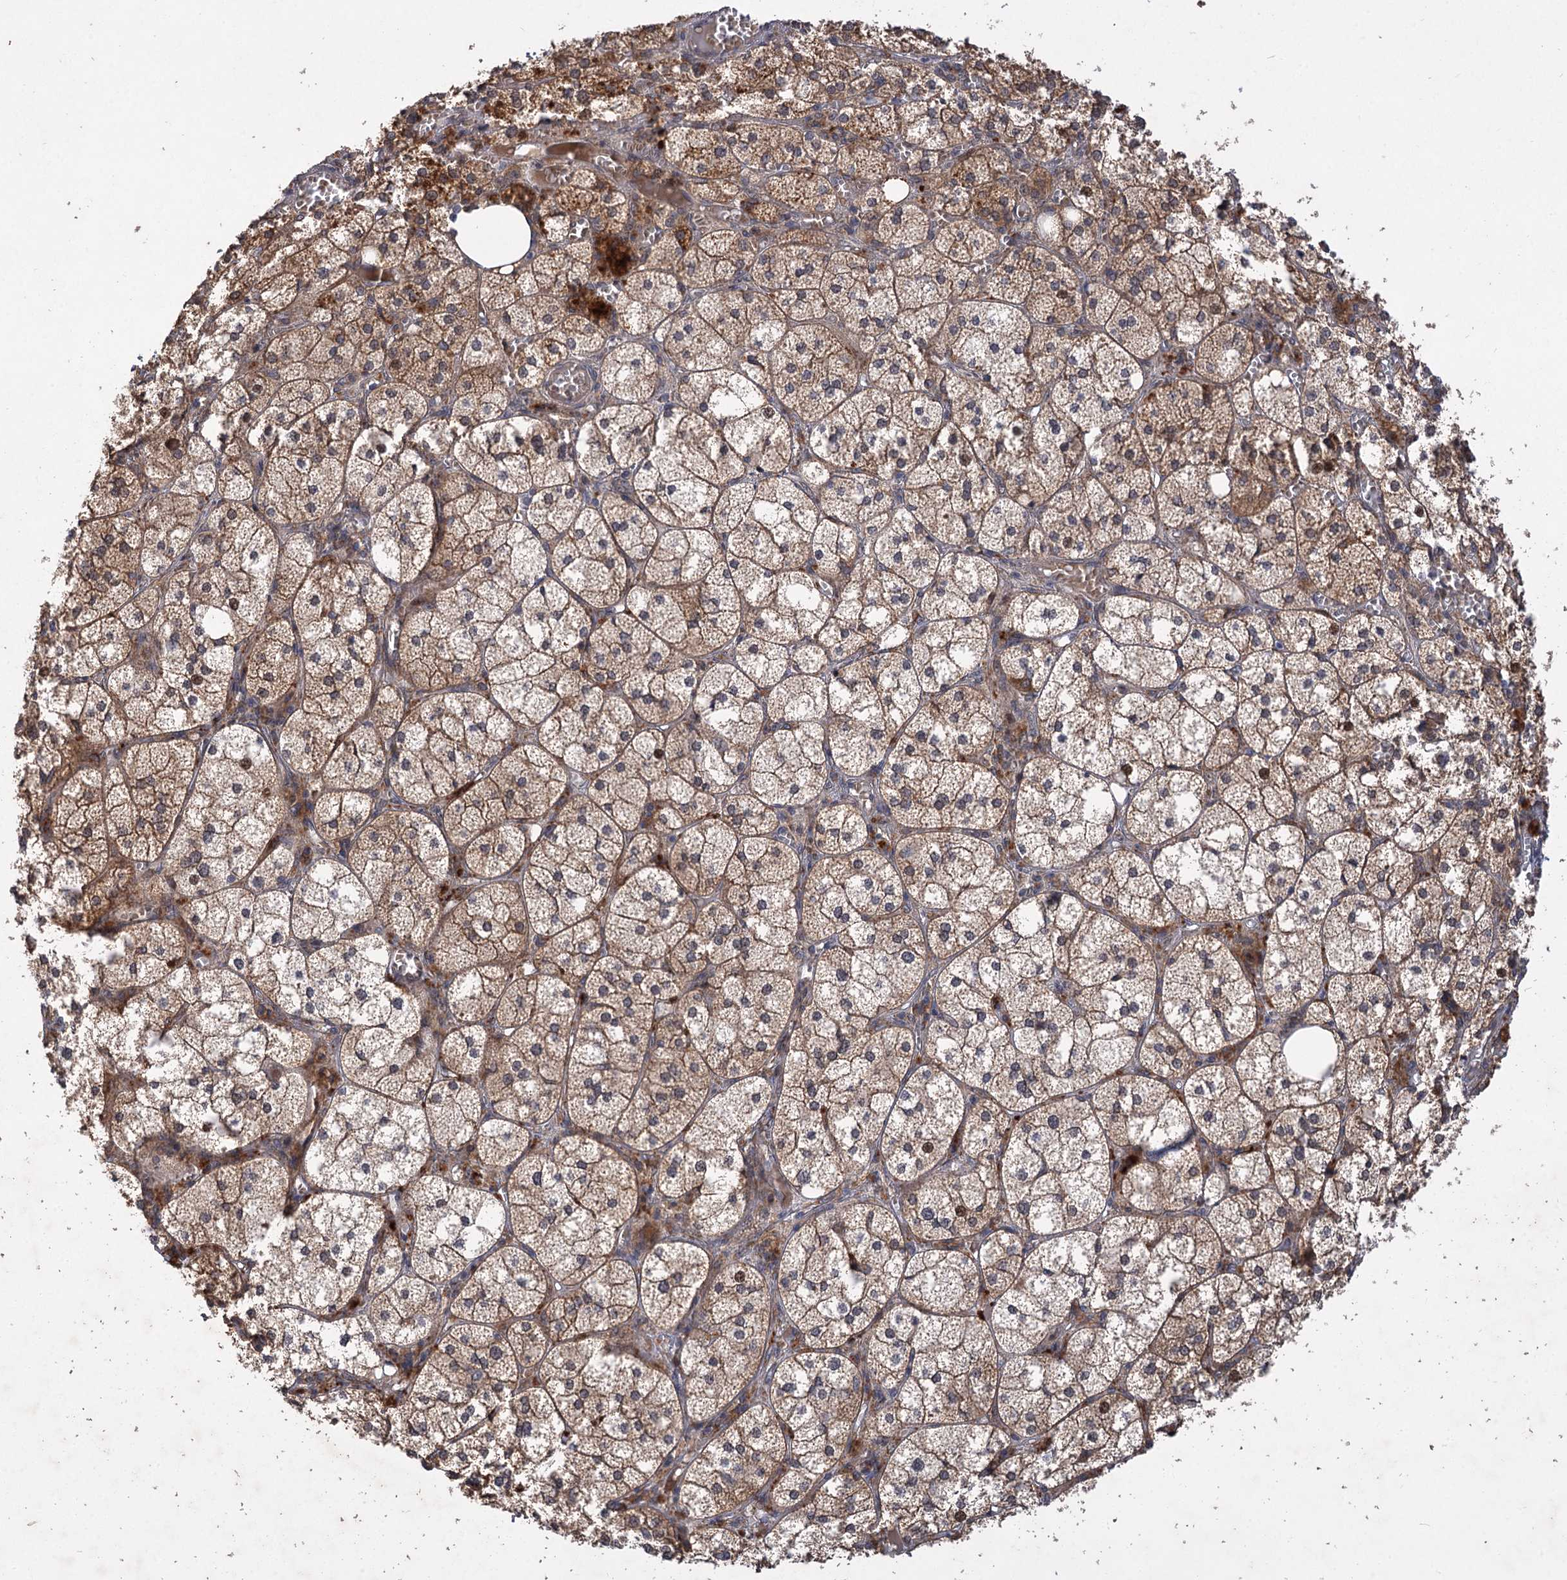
{"staining": {"intensity": "moderate", "quantity": ">75%", "location": "cytoplasmic/membranous,nuclear"}, "tissue": "adrenal gland", "cell_type": "Glandular cells", "image_type": "normal", "snomed": [{"axis": "morphology", "description": "Normal tissue, NOS"}, {"axis": "topography", "description": "Adrenal gland"}], "caption": "About >75% of glandular cells in unremarkable adrenal gland exhibit moderate cytoplasmic/membranous,nuclear protein staining as visualized by brown immunohistochemical staining.", "gene": "FBXW8", "patient": {"sex": "female", "age": 61}}